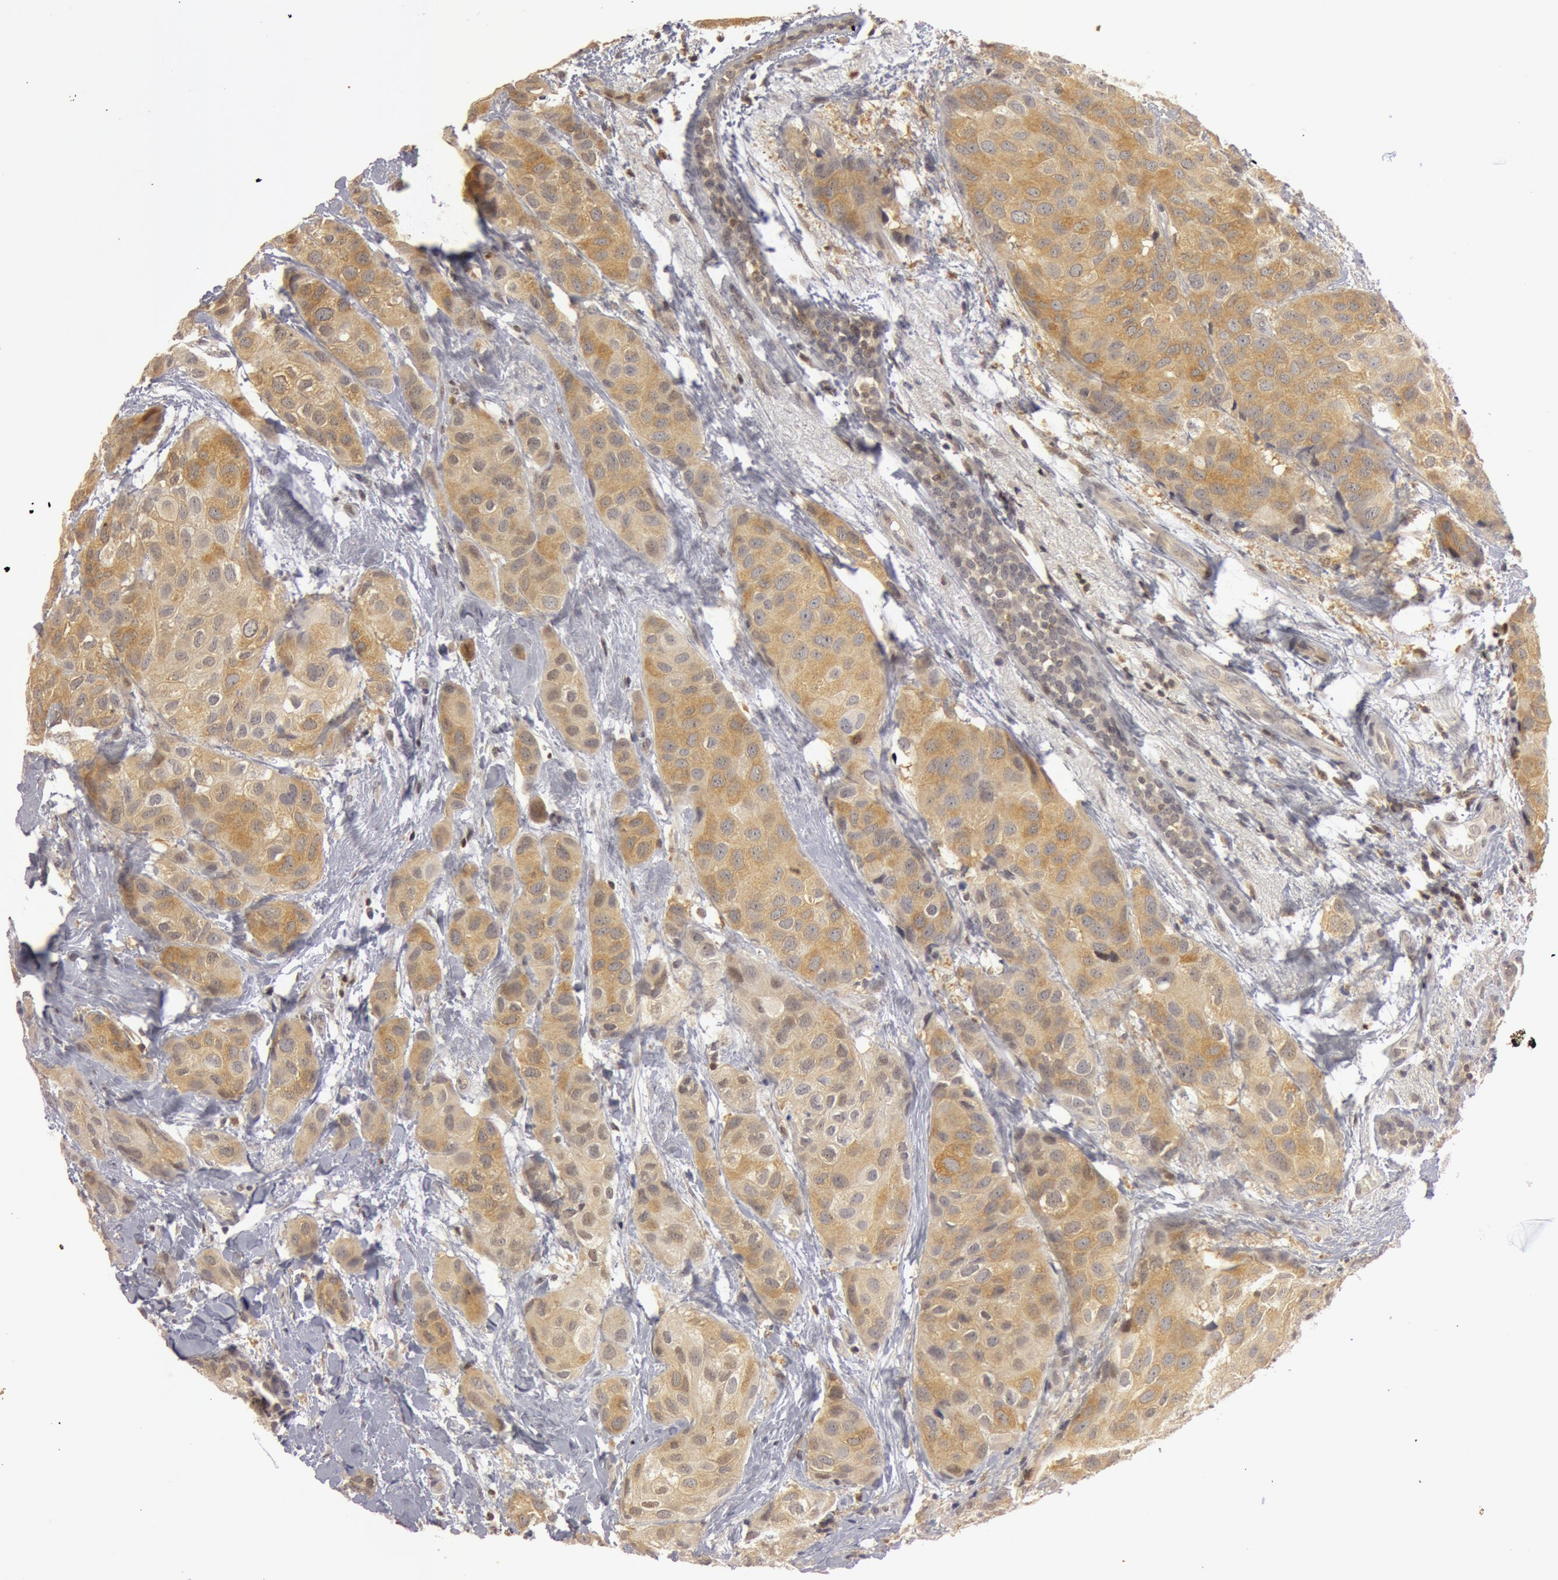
{"staining": {"intensity": "weak", "quantity": "25%-75%", "location": "cytoplasmic/membranous"}, "tissue": "breast cancer", "cell_type": "Tumor cells", "image_type": "cancer", "snomed": [{"axis": "morphology", "description": "Duct carcinoma"}, {"axis": "topography", "description": "Breast"}], "caption": "Protein expression analysis of invasive ductal carcinoma (breast) displays weak cytoplasmic/membranous staining in approximately 25%-75% of tumor cells. Using DAB (3,3'-diaminobenzidine) (brown) and hematoxylin (blue) stains, captured at high magnification using brightfield microscopy.", "gene": "OASL", "patient": {"sex": "female", "age": 68}}